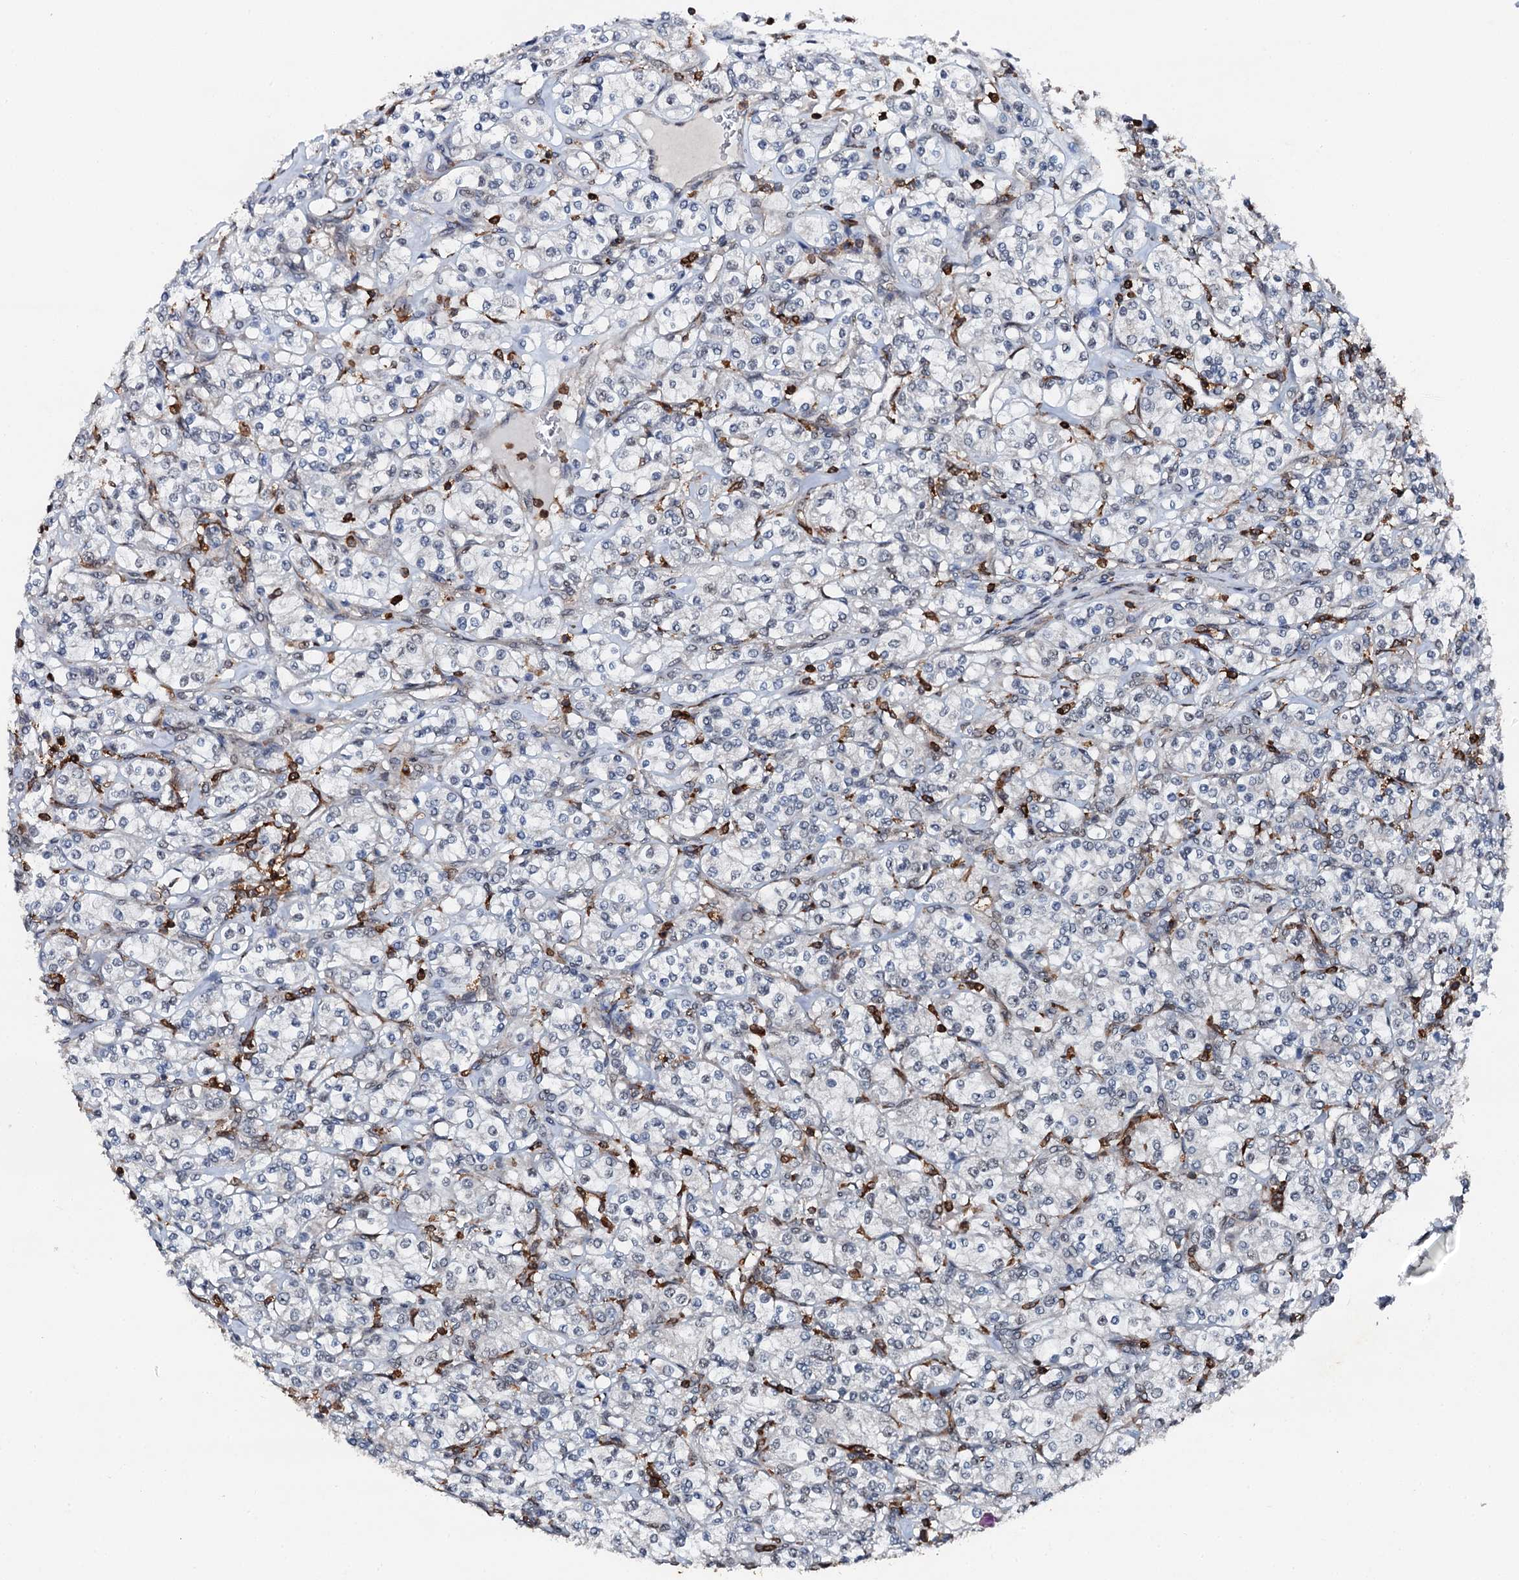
{"staining": {"intensity": "negative", "quantity": "none", "location": "none"}, "tissue": "renal cancer", "cell_type": "Tumor cells", "image_type": "cancer", "snomed": [{"axis": "morphology", "description": "Adenocarcinoma, NOS"}, {"axis": "topography", "description": "Kidney"}], "caption": "Immunohistochemistry (IHC) histopathology image of neoplastic tissue: human renal adenocarcinoma stained with DAB (3,3'-diaminobenzidine) demonstrates no significant protein staining in tumor cells.", "gene": "EDC4", "patient": {"sex": "male", "age": 77}}